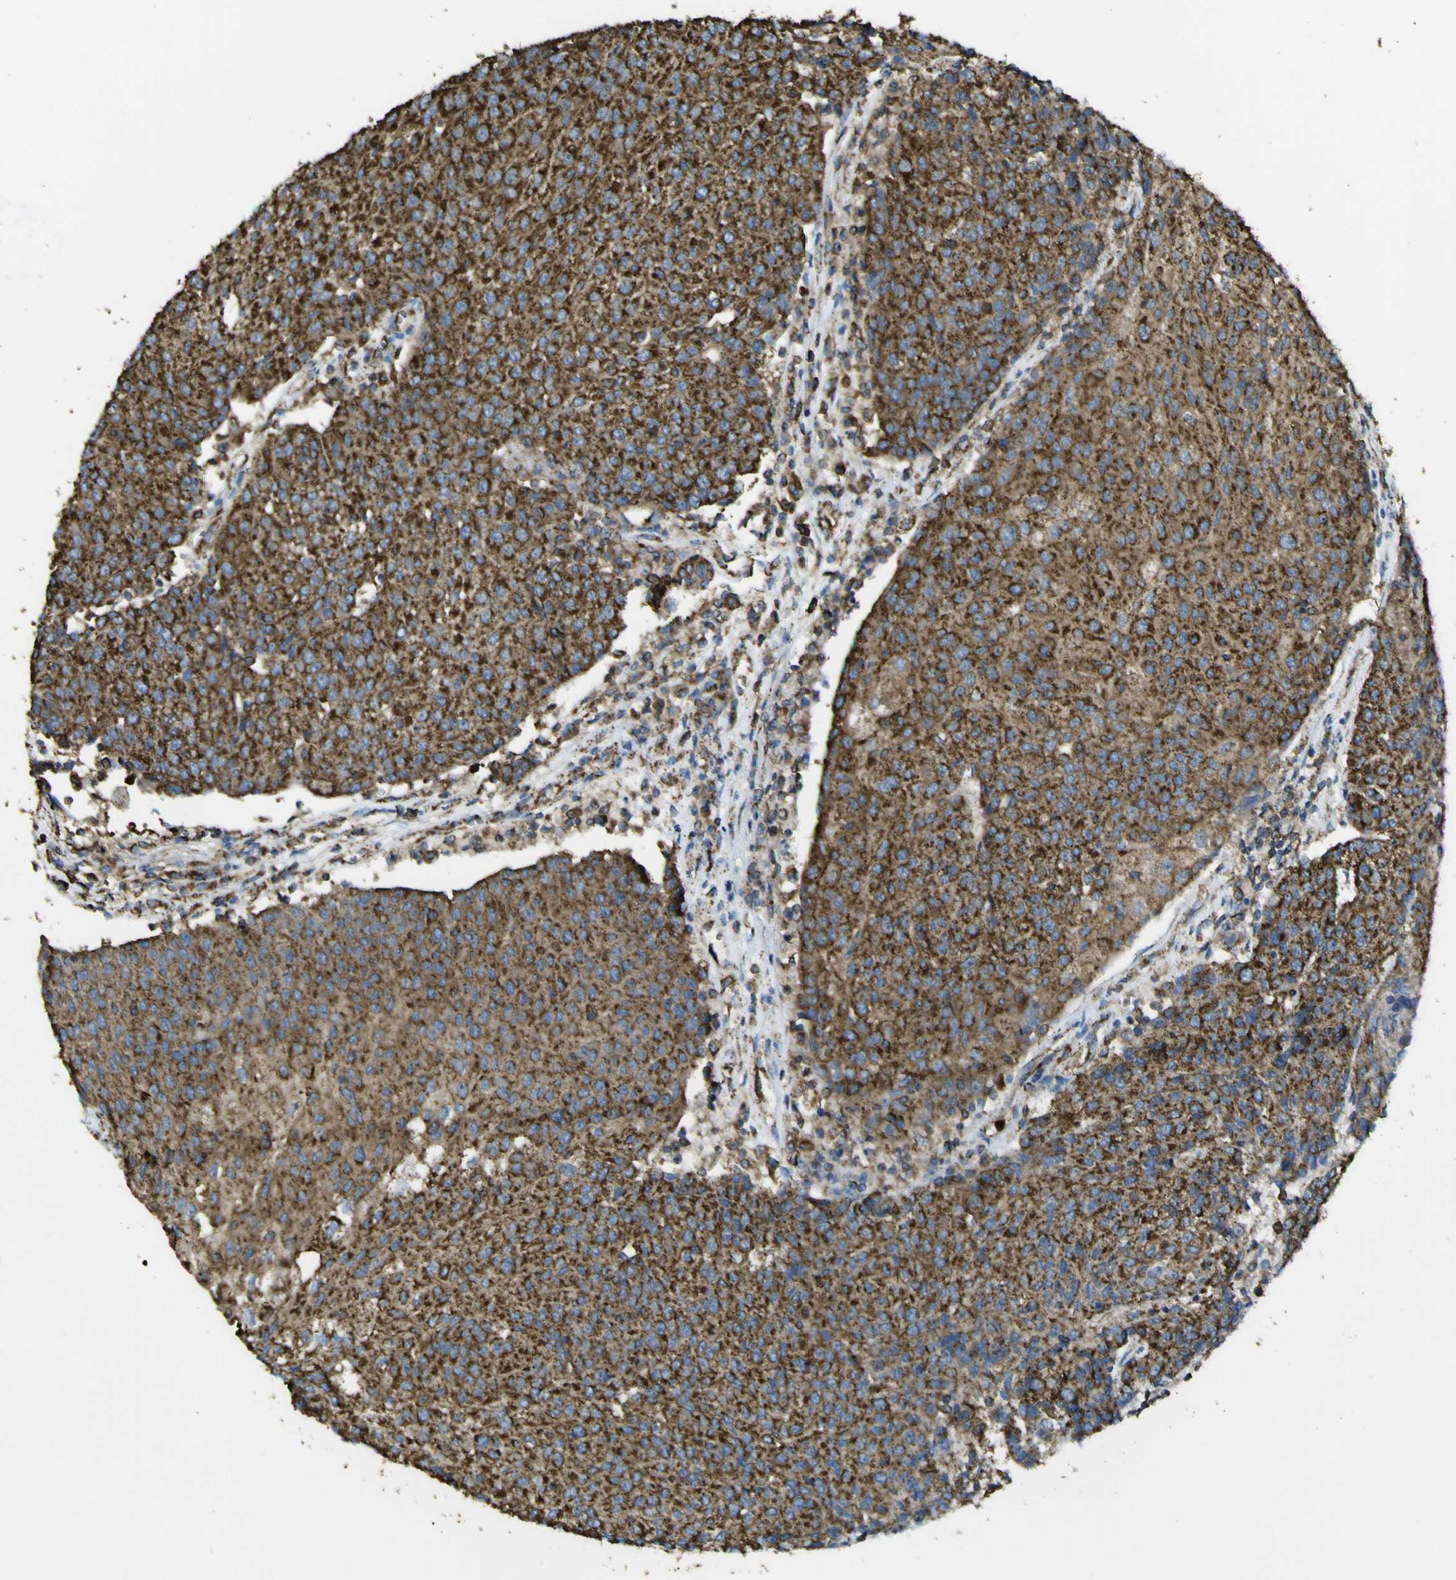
{"staining": {"intensity": "strong", "quantity": ">75%", "location": "cytoplasmic/membranous"}, "tissue": "urothelial cancer", "cell_type": "Tumor cells", "image_type": "cancer", "snomed": [{"axis": "morphology", "description": "Urothelial carcinoma, High grade"}, {"axis": "topography", "description": "Urinary bladder"}], "caption": "The histopathology image shows immunohistochemical staining of high-grade urothelial carcinoma. There is strong cytoplasmic/membranous positivity is seen in approximately >75% of tumor cells.", "gene": "ACSL3", "patient": {"sex": "female", "age": 85}}